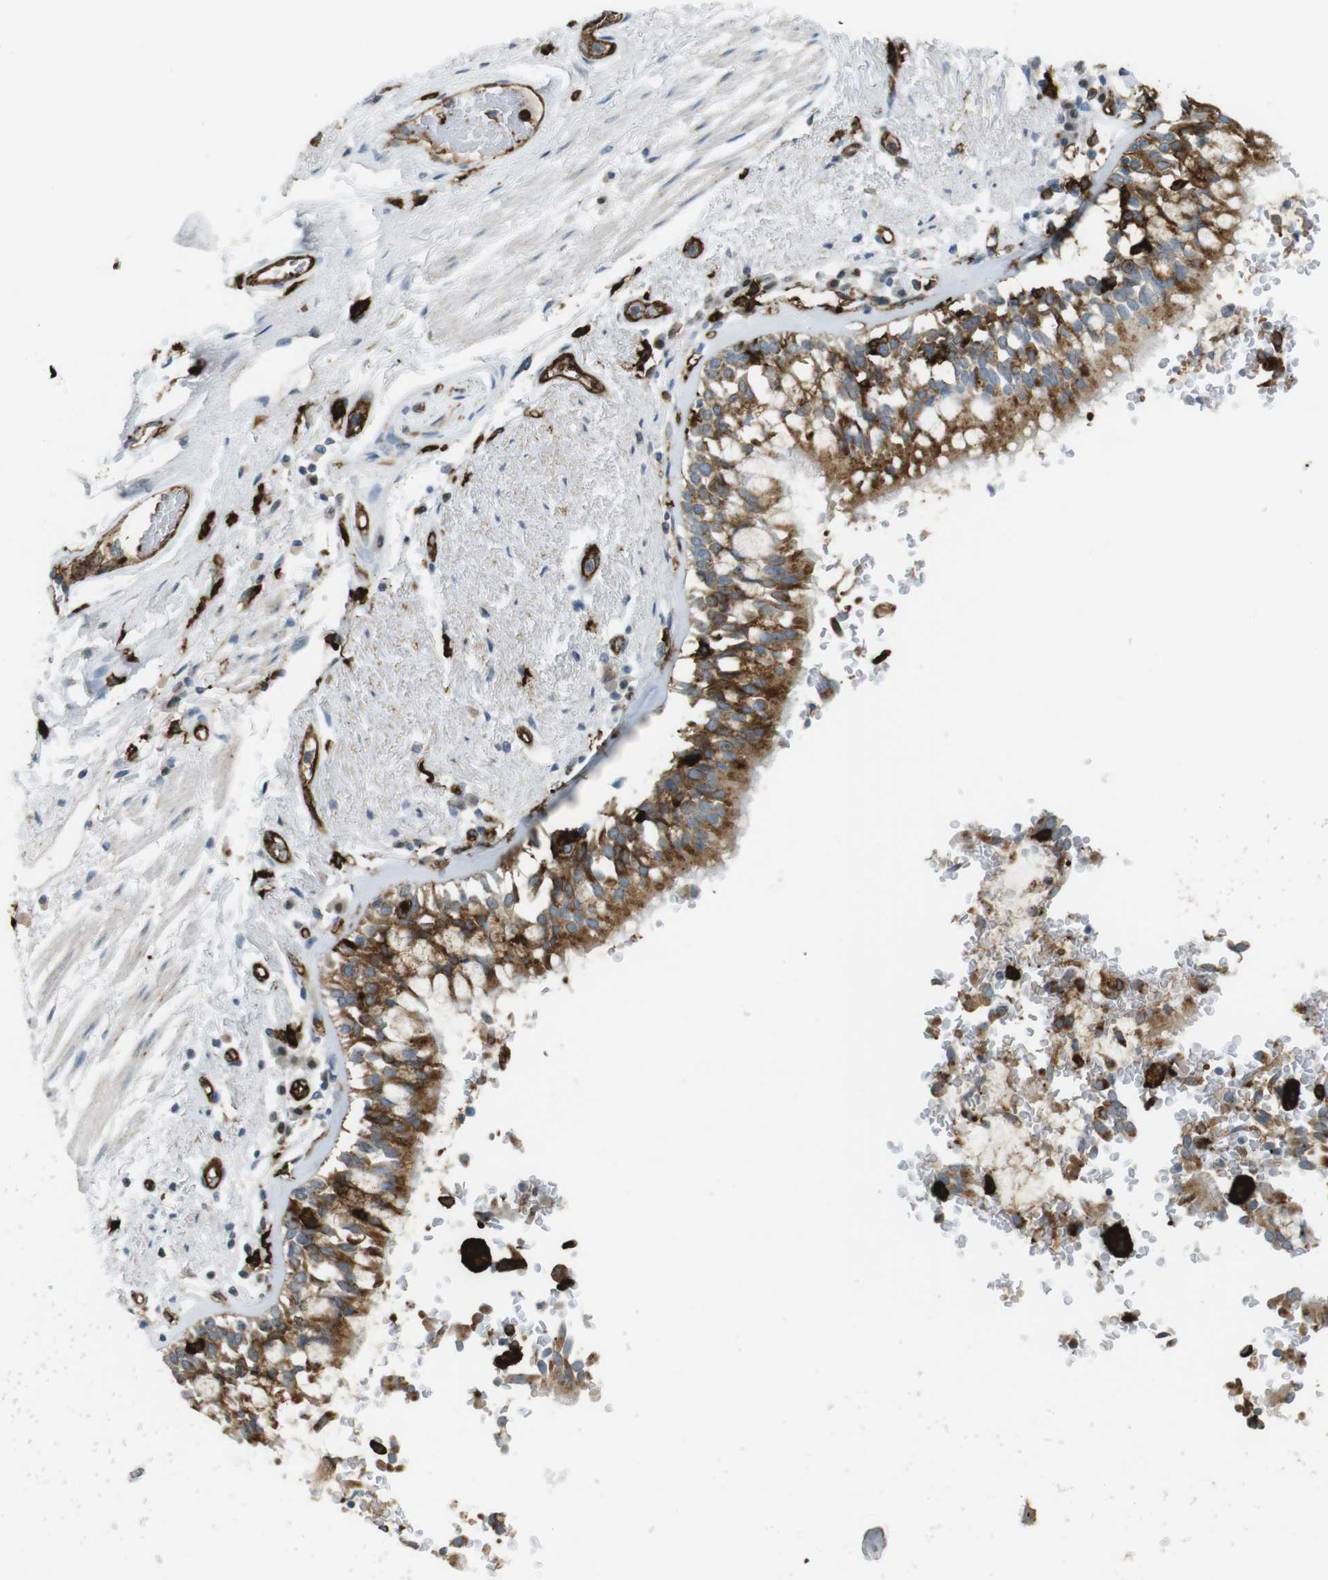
{"staining": {"intensity": "moderate", "quantity": ">75%", "location": "cytoplasmic/membranous"}, "tissue": "bronchus", "cell_type": "Respiratory epithelial cells", "image_type": "normal", "snomed": [{"axis": "morphology", "description": "Normal tissue, NOS"}, {"axis": "morphology", "description": "Adenocarcinoma, NOS"}, {"axis": "topography", "description": "Bronchus"}, {"axis": "topography", "description": "Lung"}], "caption": "Human bronchus stained with a protein marker exhibits moderate staining in respiratory epithelial cells.", "gene": "HLA", "patient": {"sex": "male", "age": 71}}